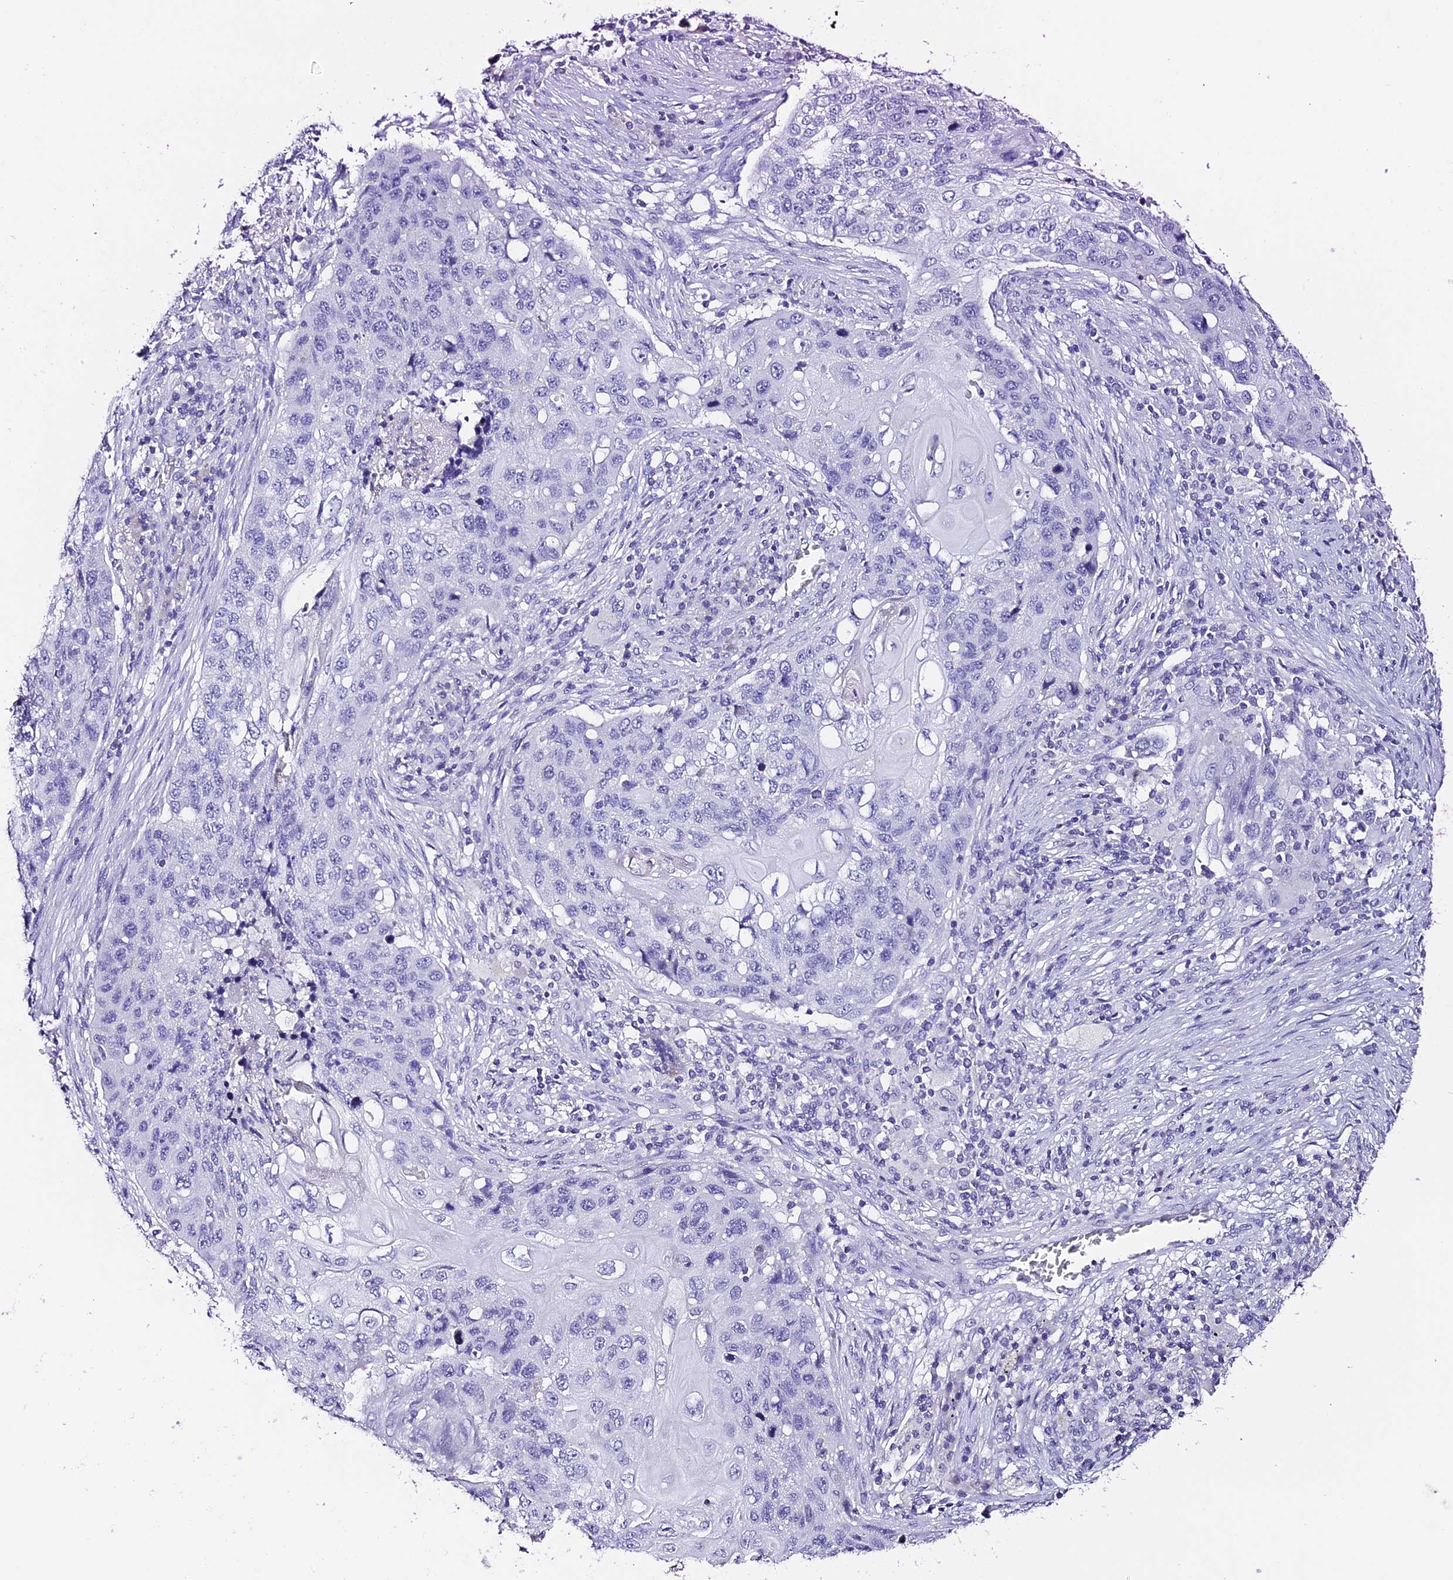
{"staining": {"intensity": "negative", "quantity": "none", "location": "none"}, "tissue": "lung cancer", "cell_type": "Tumor cells", "image_type": "cancer", "snomed": [{"axis": "morphology", "description": "Squamous cell carcinoma, NOS"}, {"axis": "topography", "description": "Lung"}], "caption": "This is an immunohistochemistry (IHC) image of human lung cancer (squamous cell carcinoma). There is no positivity in tumor cells.", "gene": "C12orf29", "patient": {"sex": "female", "age": 63}}